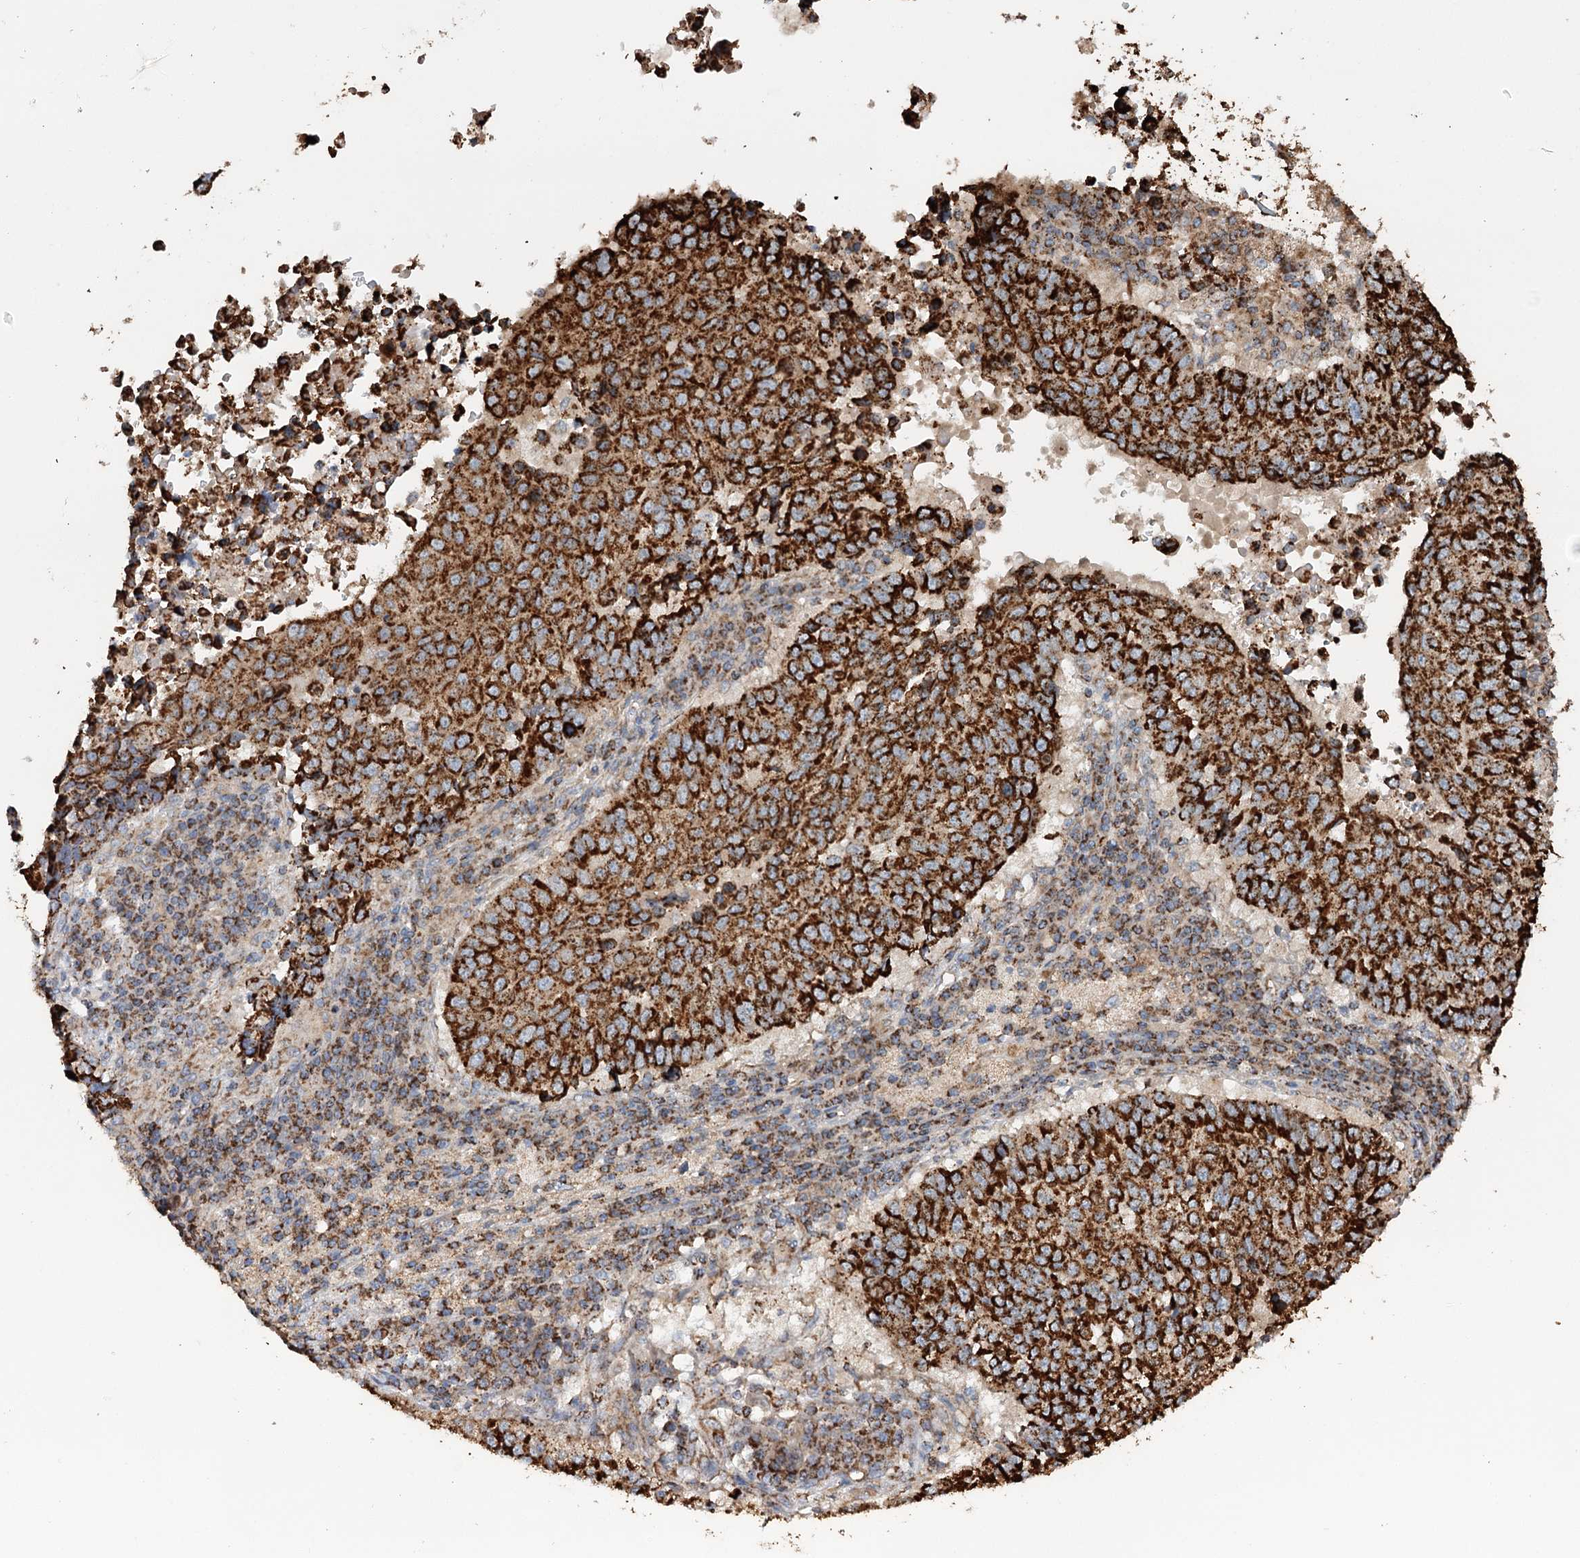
{"staining": {"intensity": "strong", "quantity": ">75%", "location": "cytoplasmic/membranous"}, "tissue": "lung cancer", "cell_type": "Tumor cells", "image_type": "cancer", "snomed": [{"axis": "morphology", "description": "Squamous cell carcinoma, NOS"}, {"axis": "topography", "description": "Lung"}], "caption": "Immunohistochemistry histopathology image of neoplastic tissue: lung cancer stained using immunohistochemistry displays high levels of strong protein expression localized specifically in the cytoplasmic/membranous of tumor cells, appearing as a cytoplasmic/membranous brown color.", "gene": "APH1A", "patient": {"sex": "male", "age": 73}}